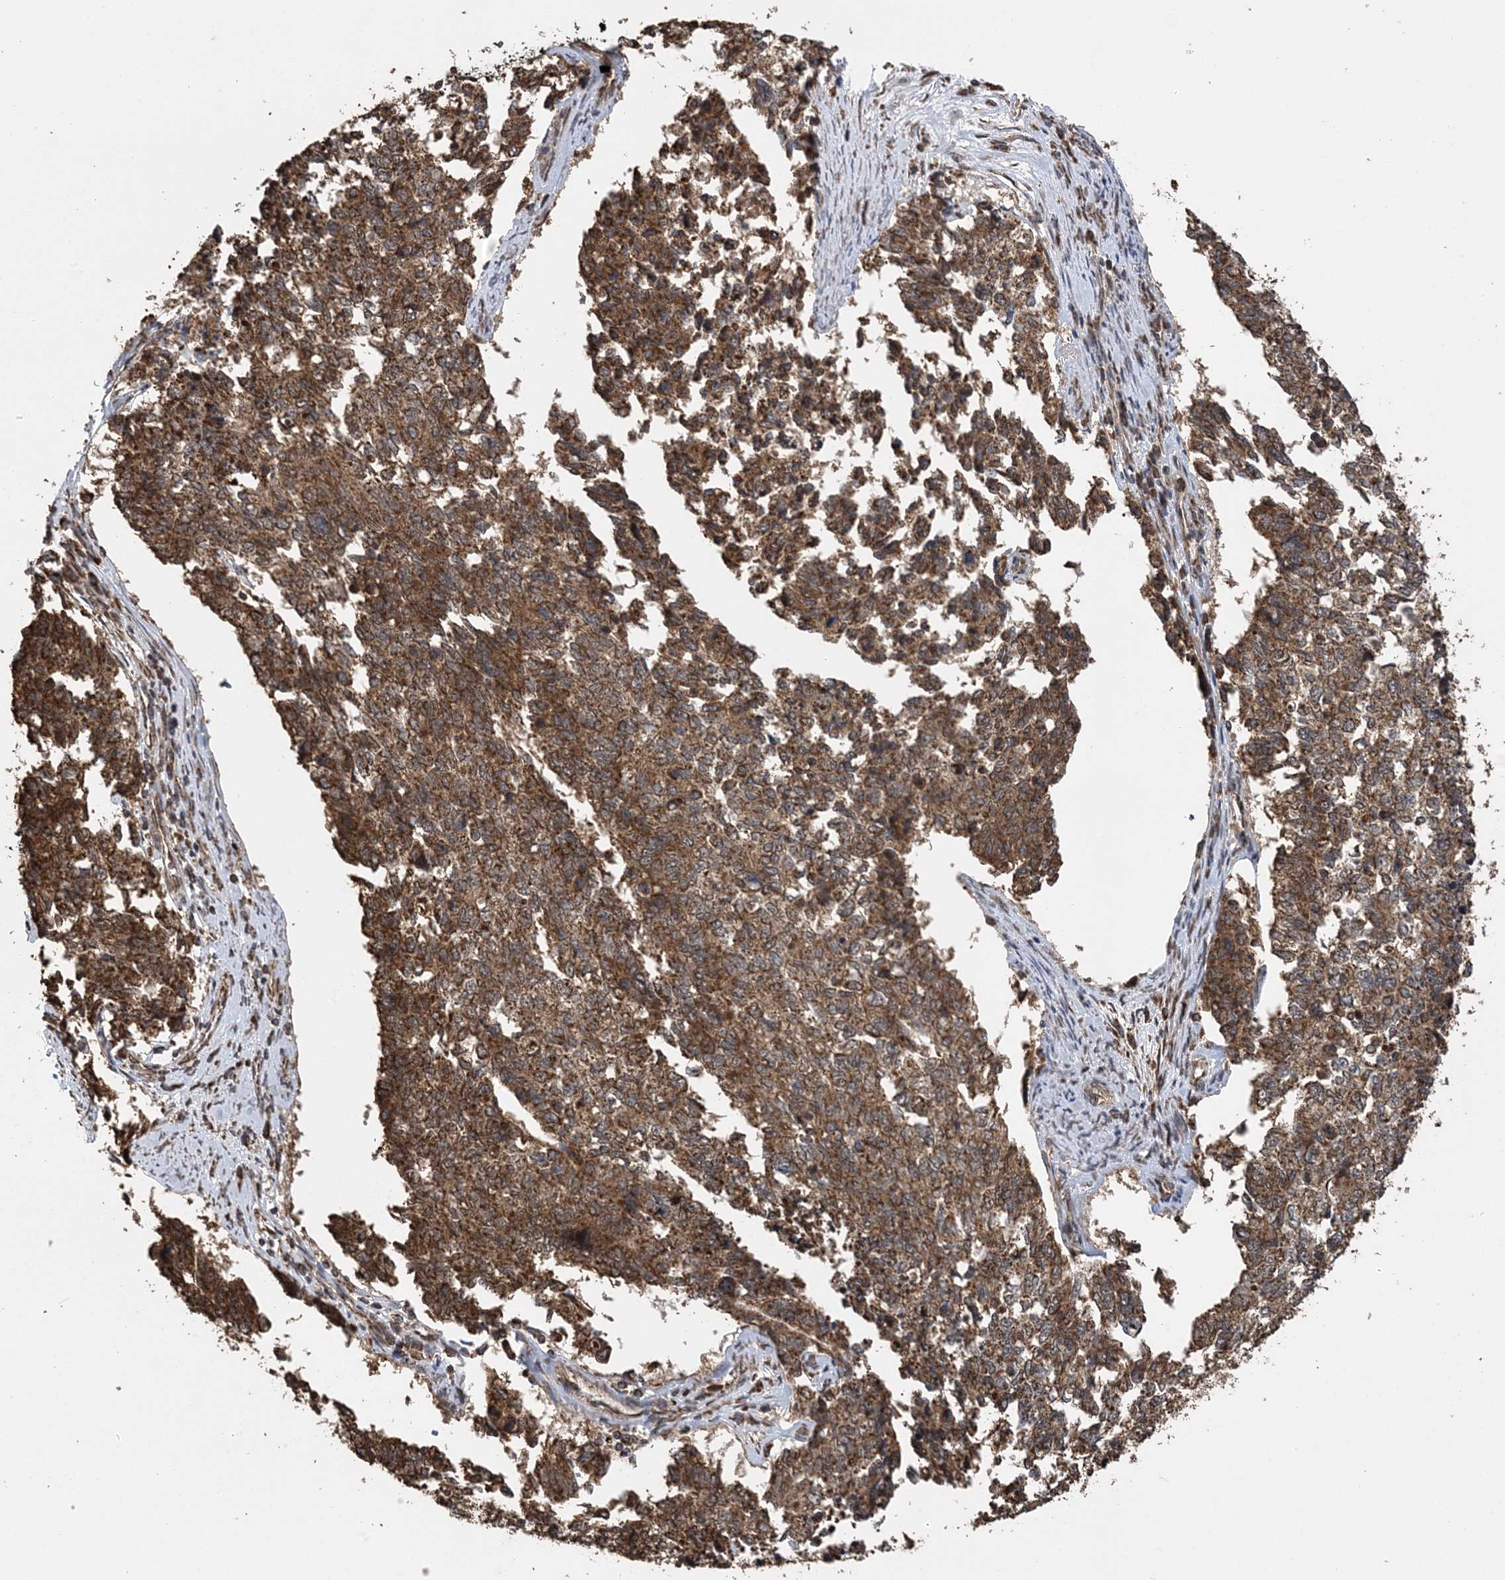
{"staining": {"intensity": "moderate", "quantity": ">75%", "location": "cytoplasmic/membranous"}, "tissue": "cervical cancer", "cell_type": "Tumor cells", "image_type": "cancer", "snomed": [{"axis": "morphology", "description": "Squamous cell carcinoma, NOS"}, {"axis": "topography", "description": "Cervix"}], "caption": "Immunohistochemical staining of cervical cancer (squamous cell carcinoma) reveals medium levels of moderate cytoplasmic/membranous positivity in approximately >75% of tumor cells.", "gene": "PCBP1", "patient": {"sex": "female", "age": 63}}